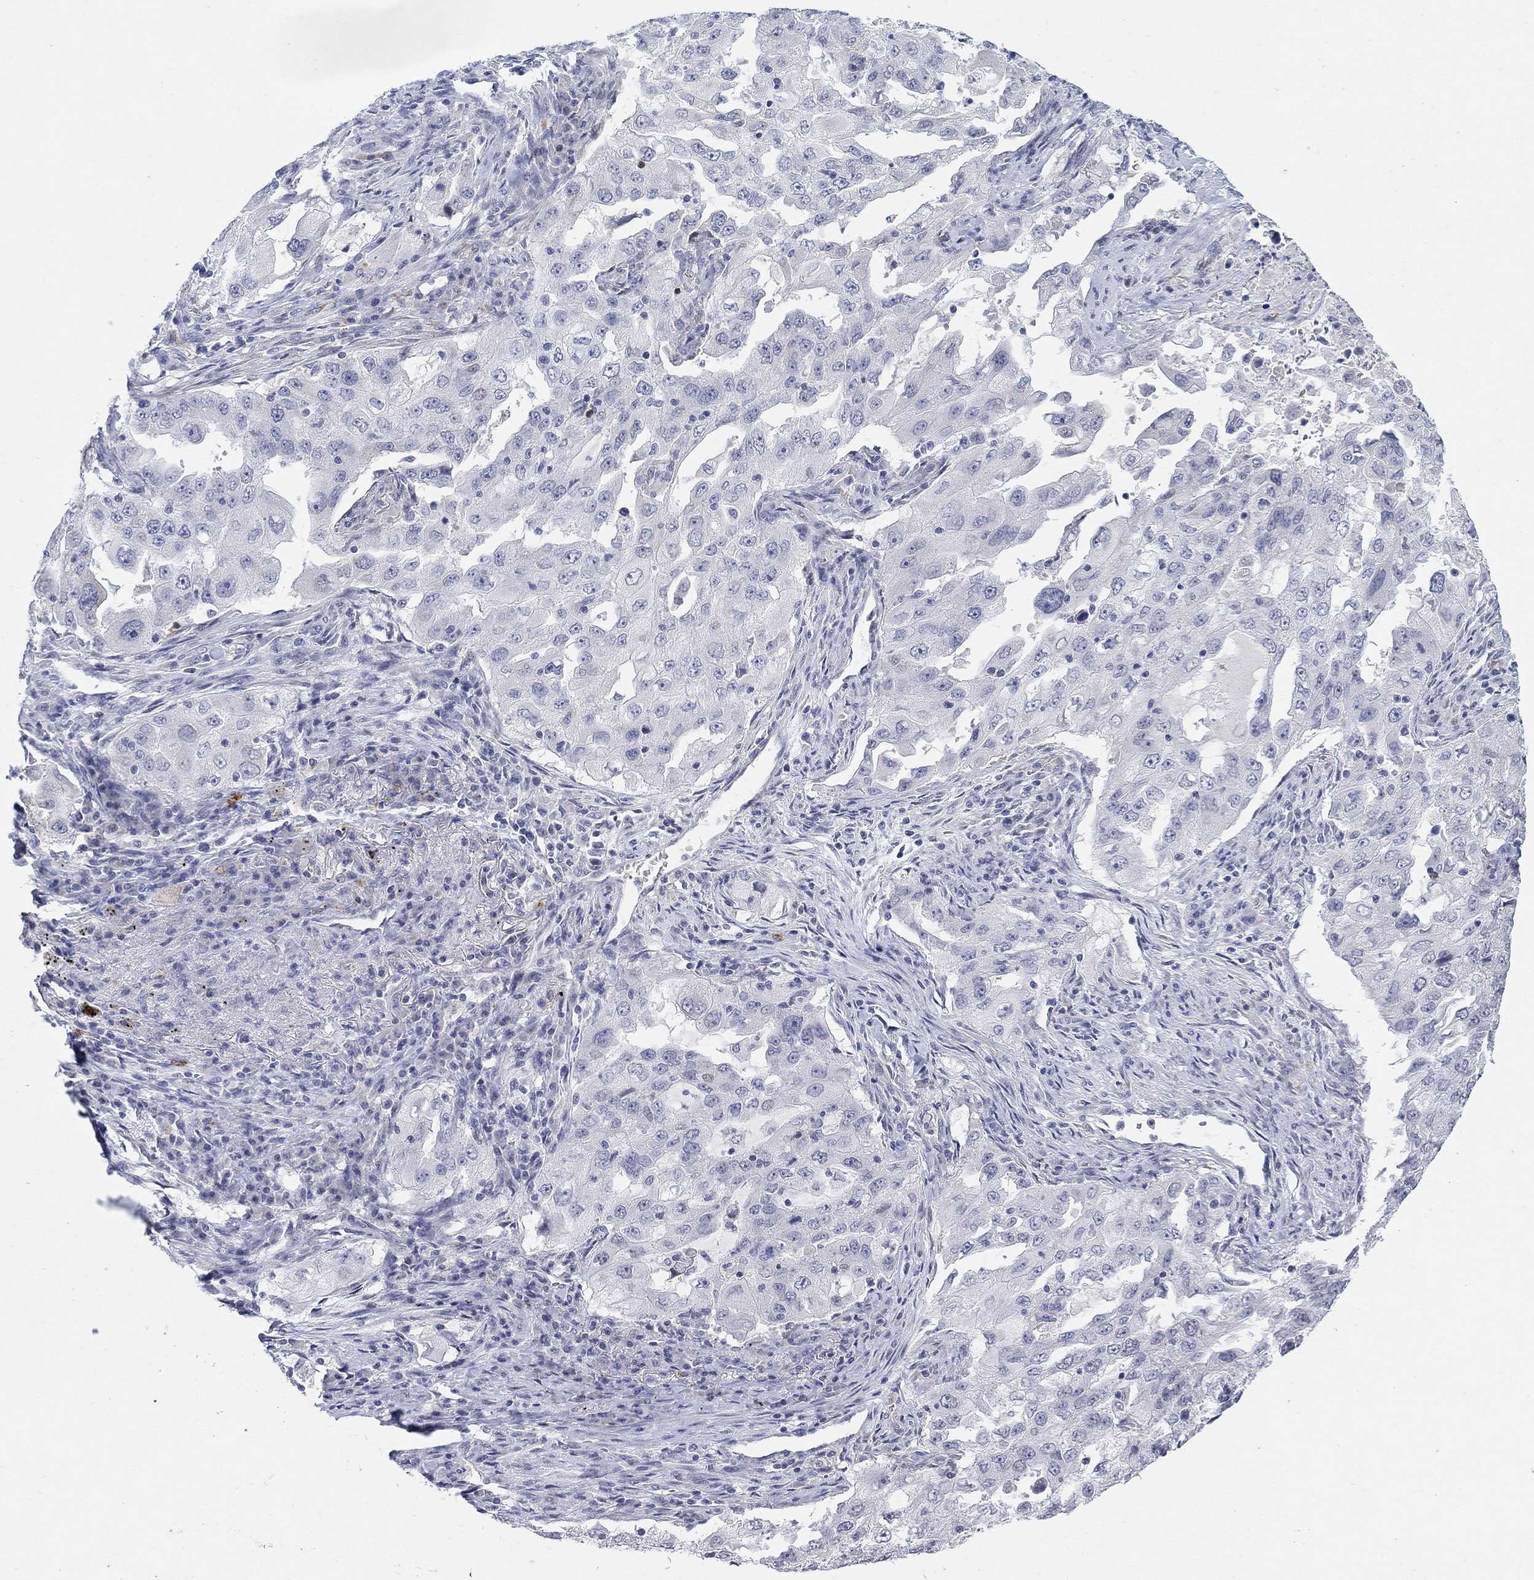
{"staining": {"intensity": "negative", "quantity": "none", "location": "none"}, "tissue": "lung cancer", "cell_type": "Tumor cells", "image_type": "cancer", "snomed": [{"axis": "morphology", "description": "Adenocarcinoma, NOS"}, {"axis": "topography", "description": "Lung"}], "caption": "An immunohistochemistry histopathology image of lung cancer is shown. There is no staining in tumor cells of lung cancer.", "gene": "VAT1L", "patient": {"sex": "female", "age": 61}}